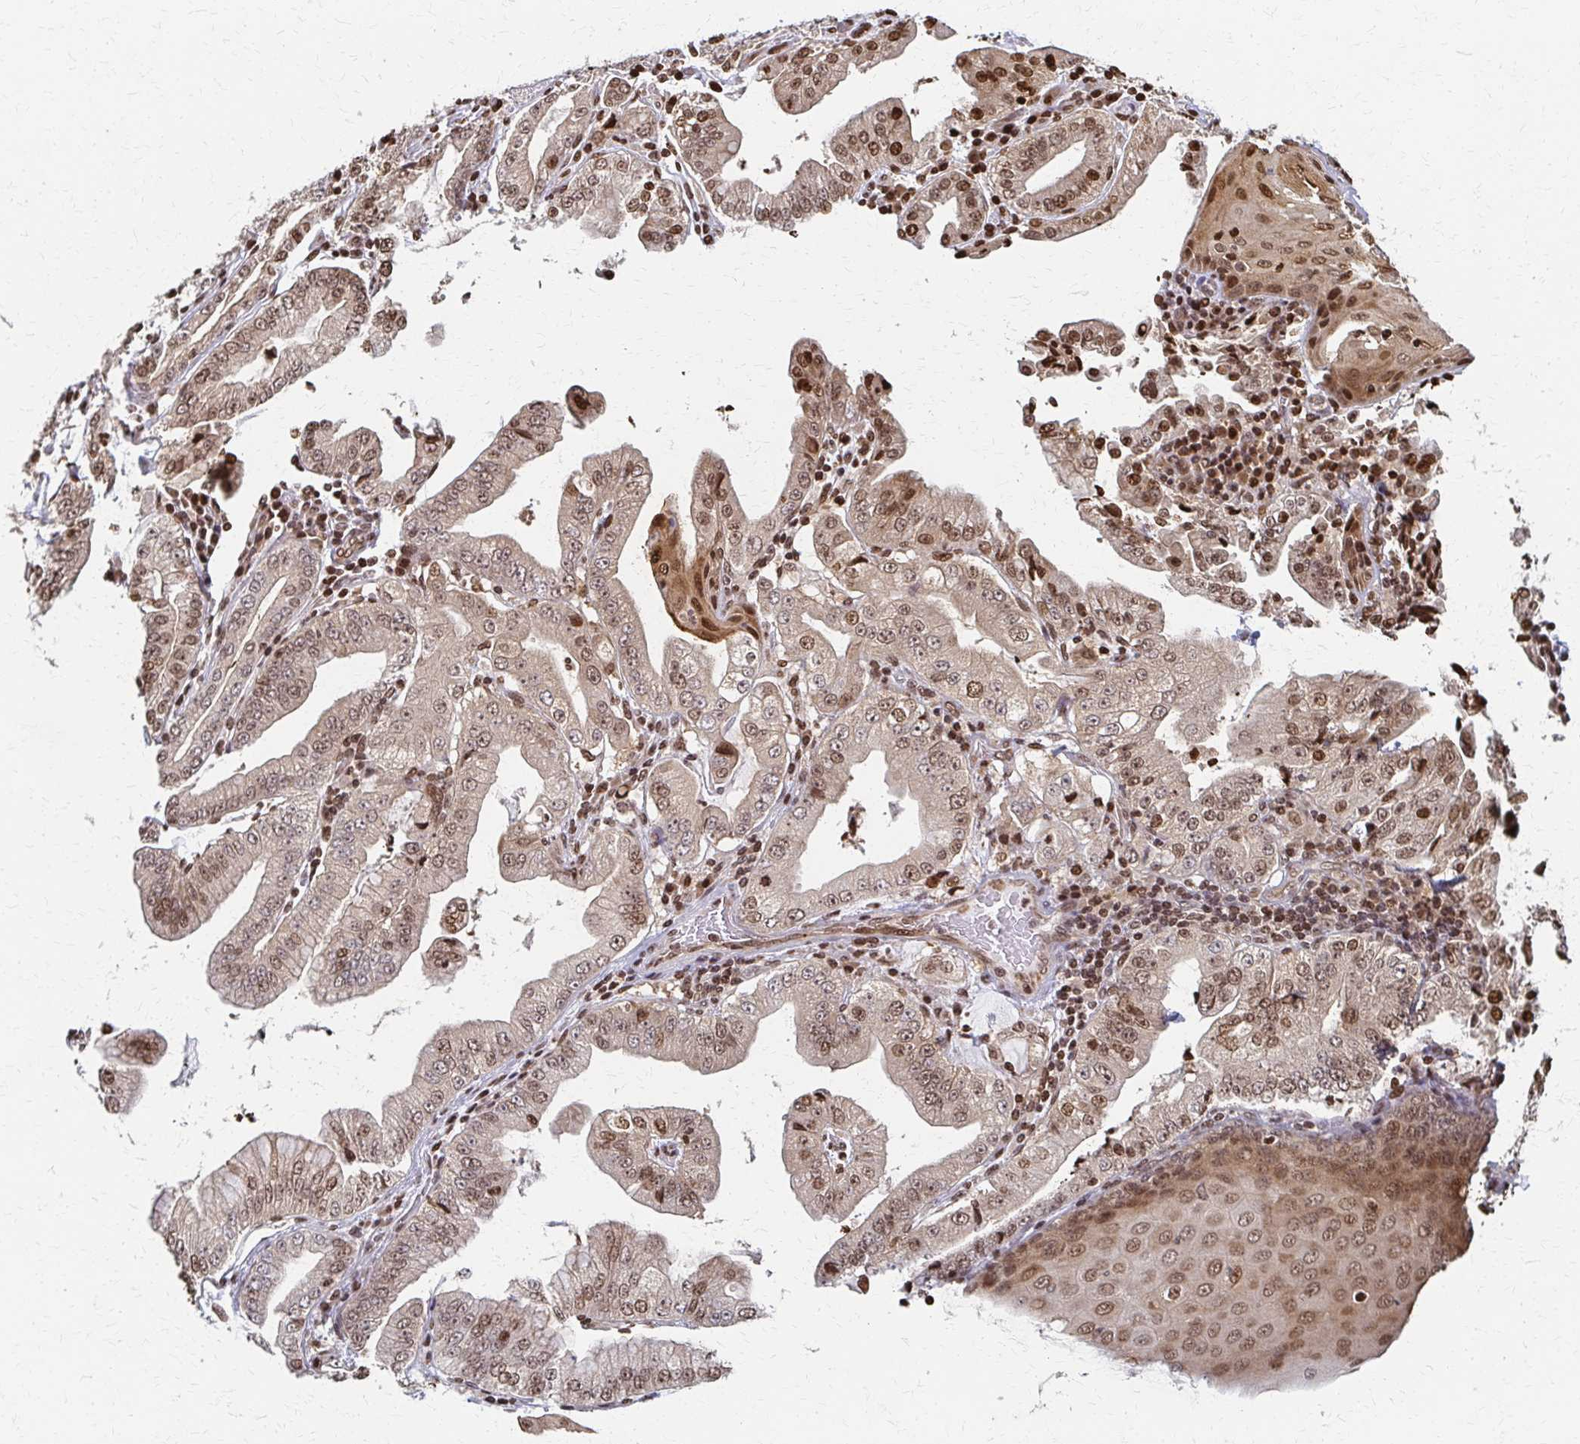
{"staining": {"intensity": "moderate", "quantity": "25%-75%", "location": "nuclear"}, "tissue": "stomach cancer", "cell_type": "Tumor cells", "image_type": "cancer", "snomed": [{"axis": "morphology", "description": "Adenocarcinoma, NOS"}, {"axis": "topography", "description": "Stomach, upper"}], "caption": "About 25%-75% of tumor cells in human stomach adenocarcinoma display moderate nuclear protein positivity as visualized by brown immunohistochemical staining.", "gene": "PSMD7", "patient": {"sex": "female", "age": 74}}